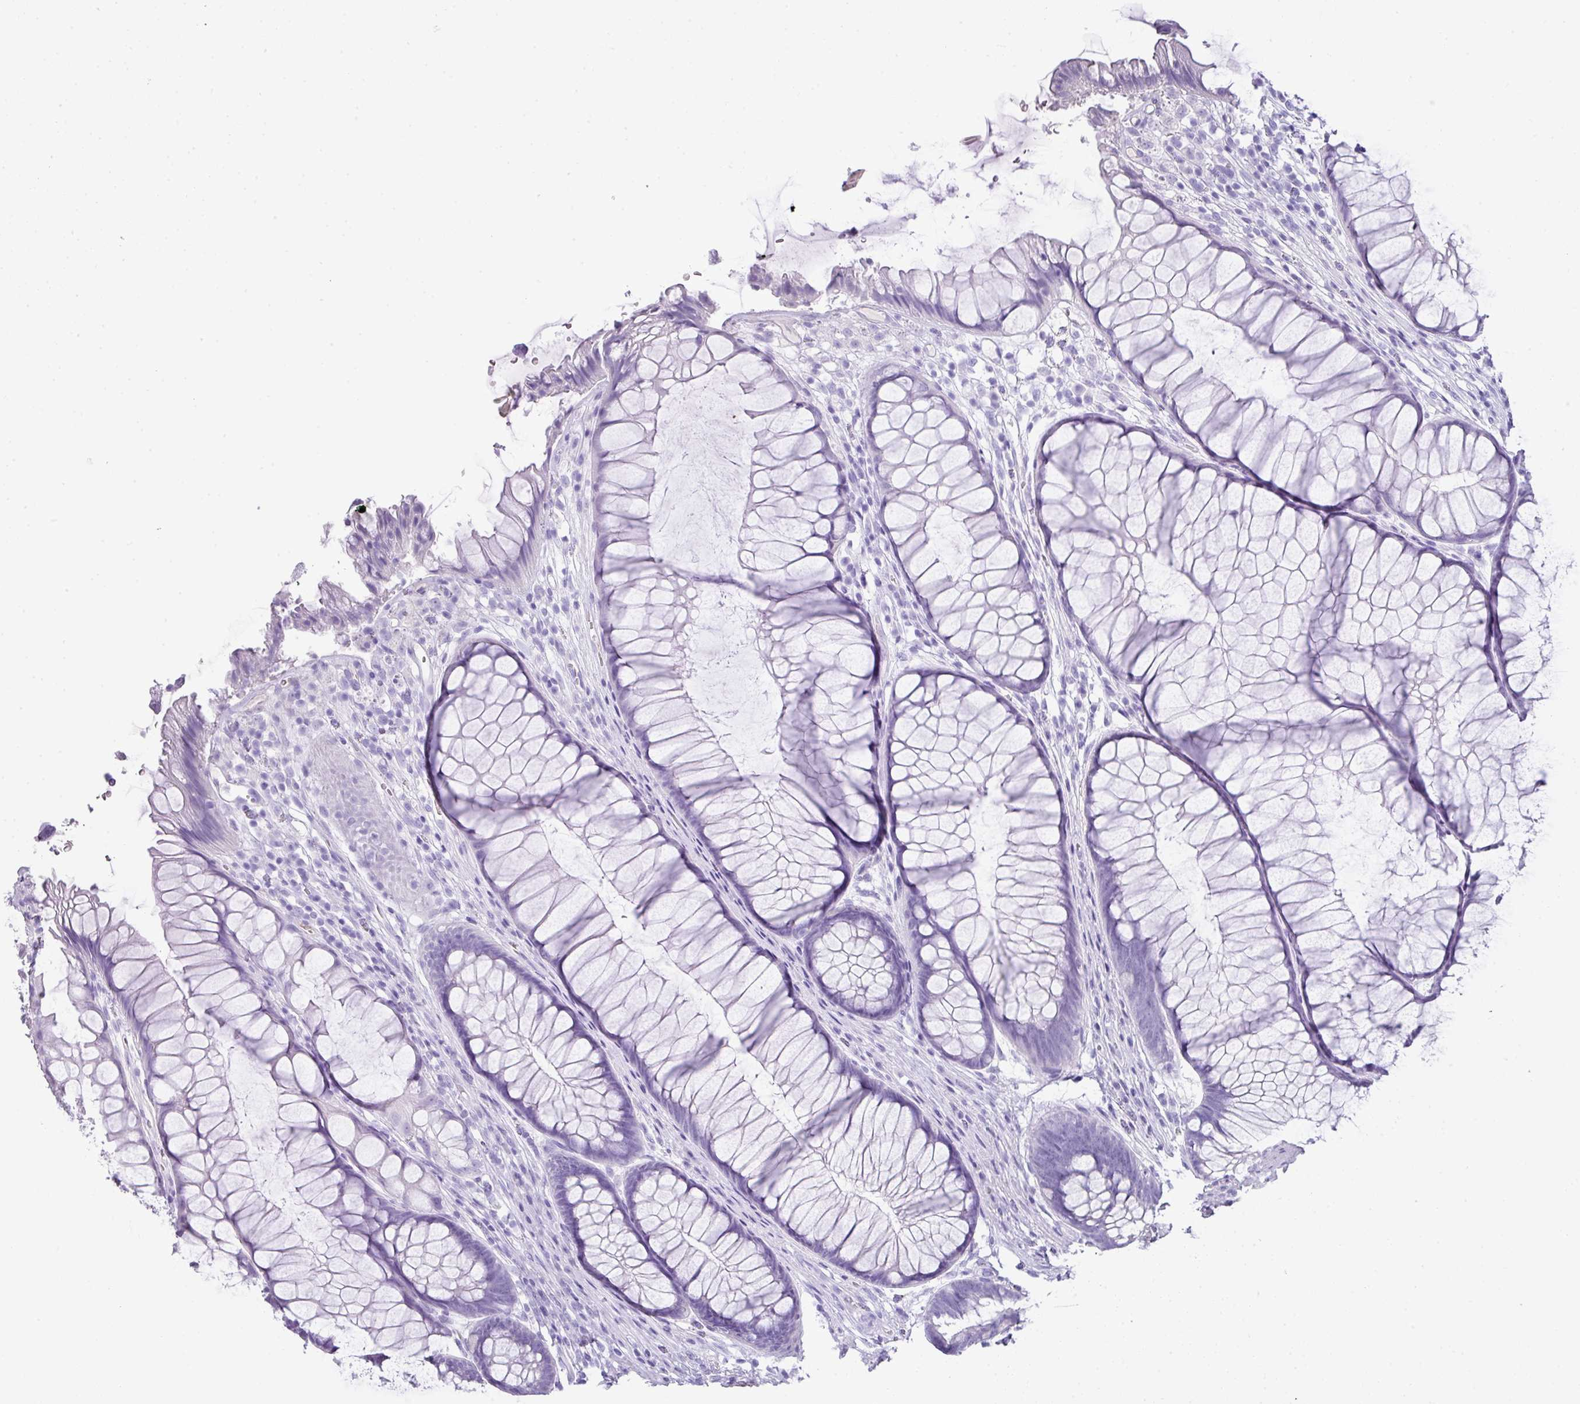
{"staining": {"intensity": "negative", "quantity": "none", "location": "none"}, "tissue": "rectum", "cell_type": "Glandular cells", "image_type": "normal", "snomed": [{"axis": "morphology", "description": "Normal tissue, NOS"}, {"axis": "topography", "description": "Smooth muscle"}, {"axis": "topography", "description": "Rectum"}], "caption": "Protein analysis of unremarkable rectum reveals no significant staining in glandular cells.", "gene": "TNP1", "patient": {"sex": "male", "age": 53}}